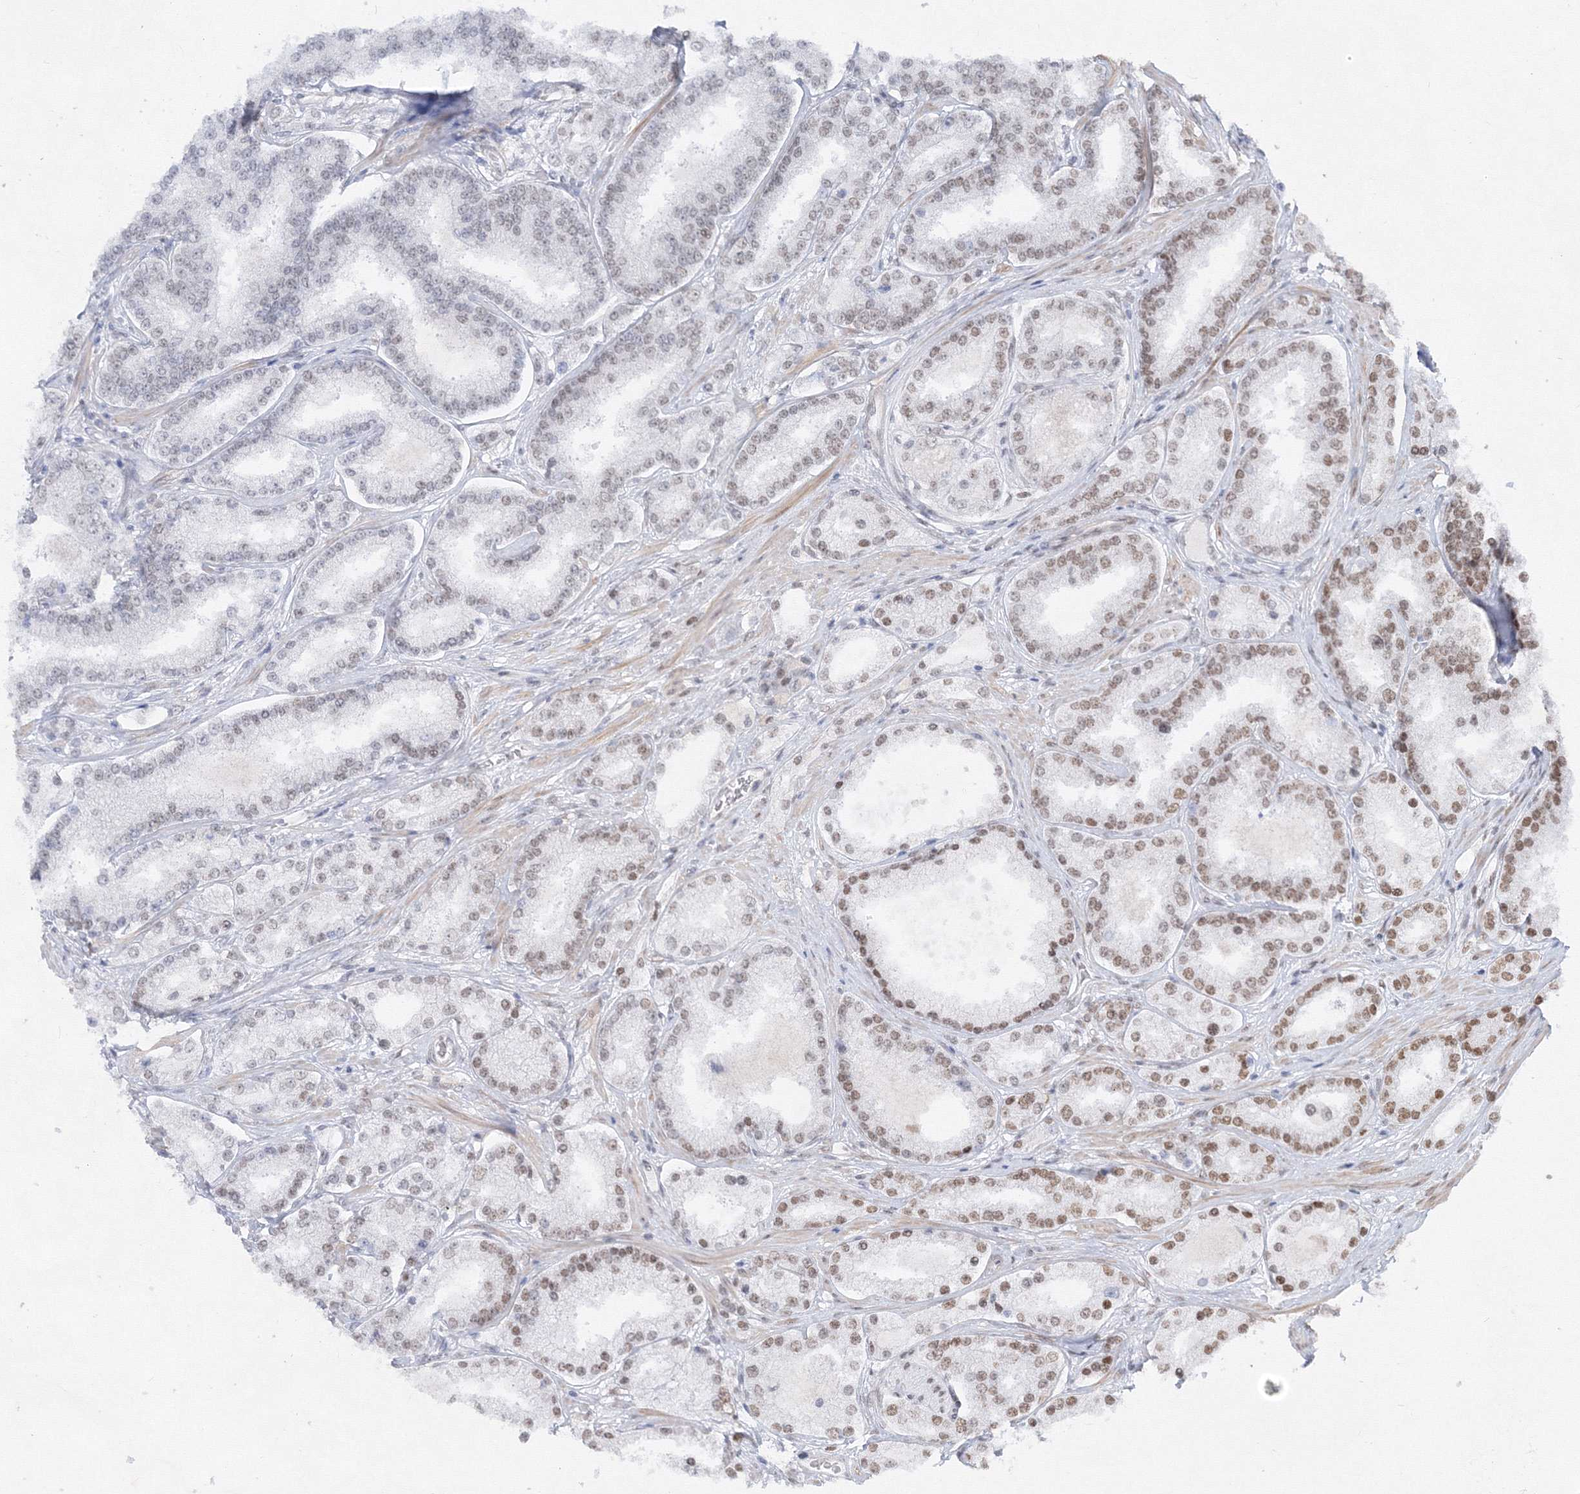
{"staining": {"intensity": "weak", "quantity": "25%-75%", "location": "nuclear"}, "tissue": "prostate cancer", "cell_type": "Tumor cells", "image_type": "cancer", "snomed": [{"axis": "morphology", "description": "Normal tissue, NOS"}, {"axis": "morphology", "description": "Adenocarcinoma, High grade"}, {"axis": "topography", "description": "Prostate"}], "caption": "Brown immunohistochemical staining in prostate cancer (high-grade adenocarcinoma) shows weak nuclear staining in approximately 25%-75% of tumor cells.", "gene": "ZNF638", "patient": {"sex": "male", "age": 83}}